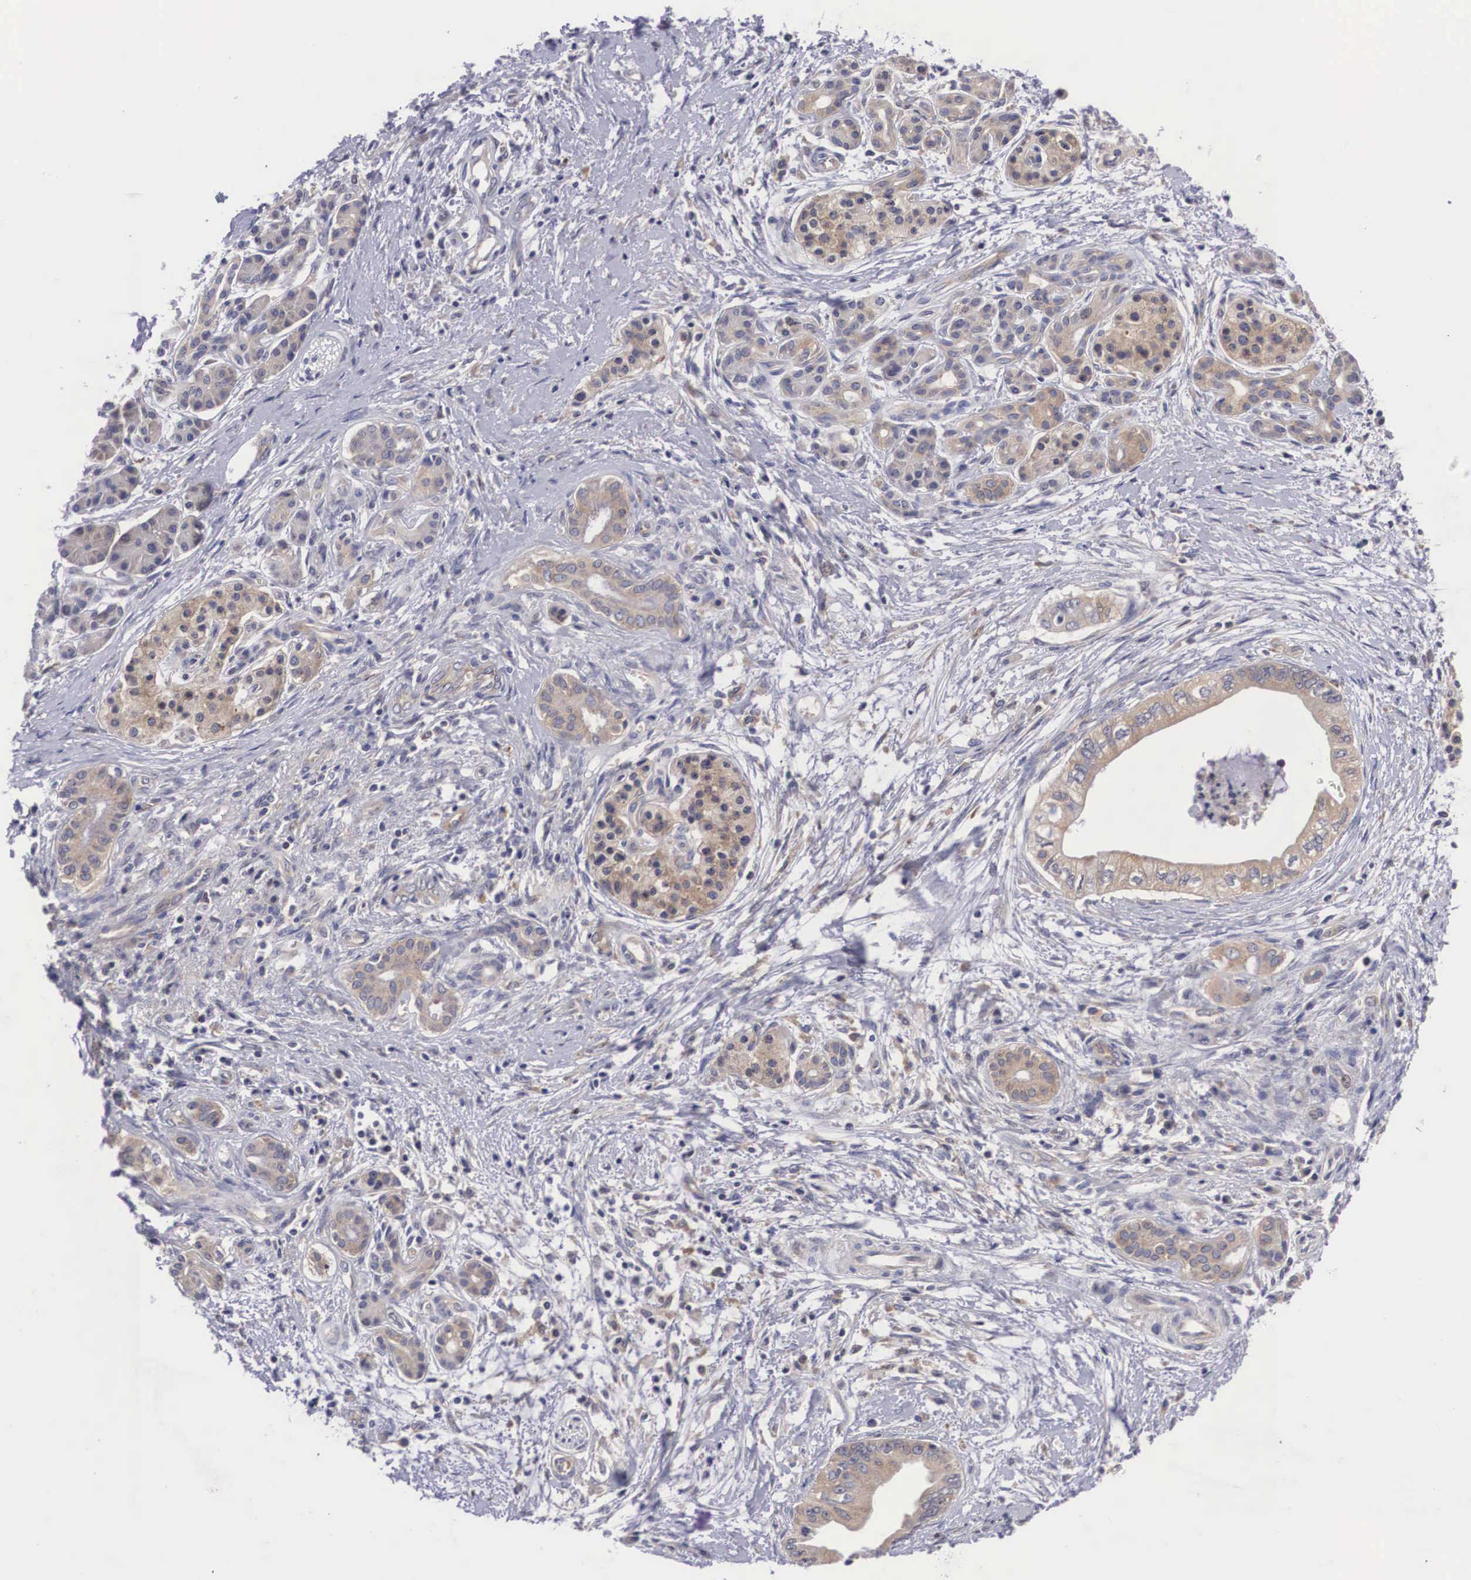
{"staining": {"intensity": "weak", "quantity": "25%-75%", "location": "cytoplasmic/membranous"}, "tissue": "pancreatic cancer", "cell_type": "Tumor cells", "image_type": "cancer", "snomed": [{"axis": "morphology", "description": "Adenocarcinoma, NOS"}, {"axis": "topography", "description": "Pancreas"}], "caption": "Pancreatic cancer was stained to show a protein in brown. There is low levels of weak cytoplasmic/membranous staining in approximately 25%-75% of tumor cells.", "gene": "GRIPAP1", "patient": {"sex": "female", "age": 66}}